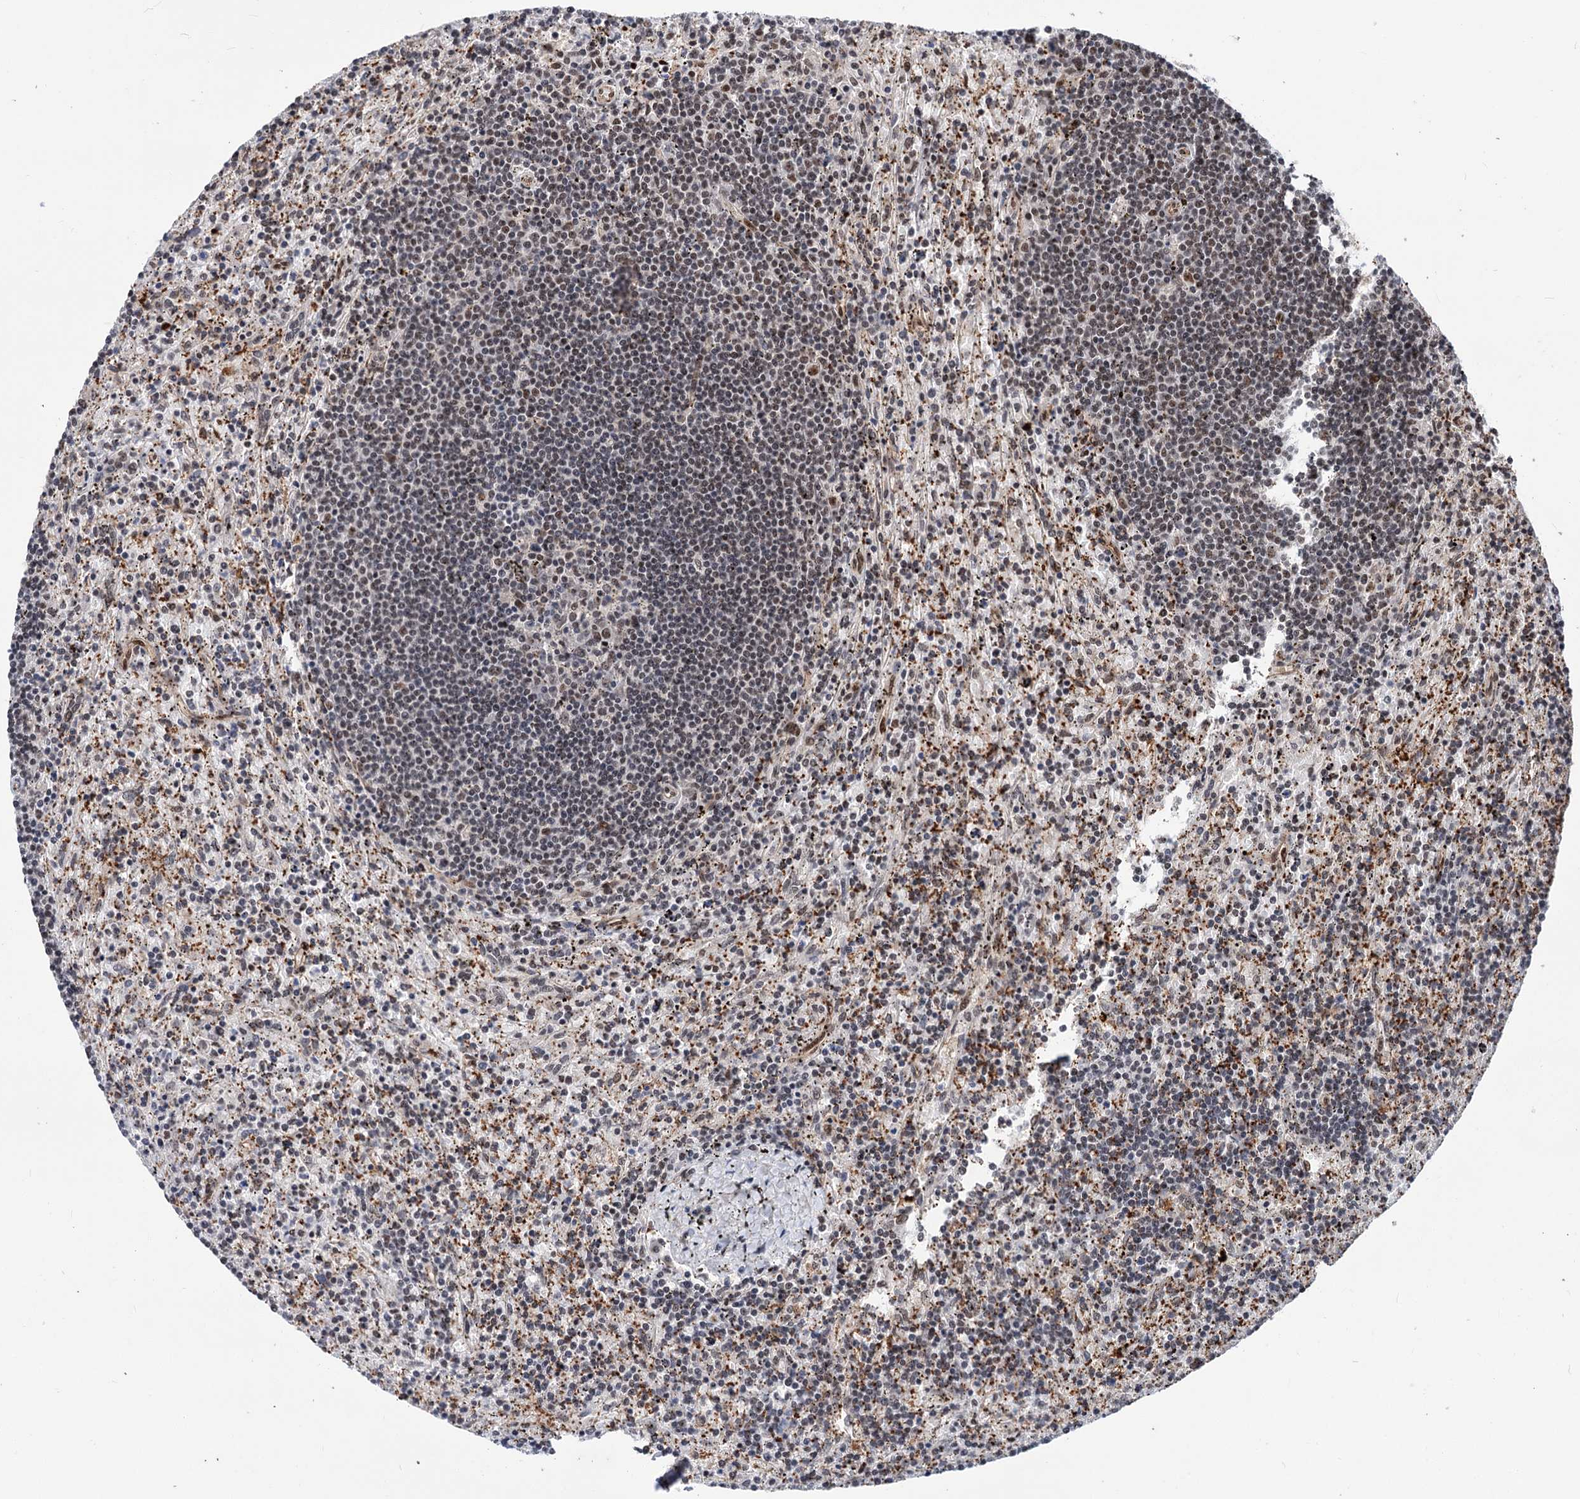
{"staining": {"intensity": "negative", "quantity": "none", "location": "none"}, "tissue": "lymphoma", "cell_type": "Tumor cells", "image_type": "cancer", "snomed": [{"axis": "morphology", "description": "Malignant lymphoma, non-Hodgkin's type, Low grade"}, {"axis": "topography", "description": "Spleen"}], "caption": "This is an immunohistochemistry micrograph of human low-grade malignant lymphoma, non-Hodgkin's type. There is no staining in tumor cells.", "gene": "MAML1", "patient": {"sex": "male", "age": 76}}